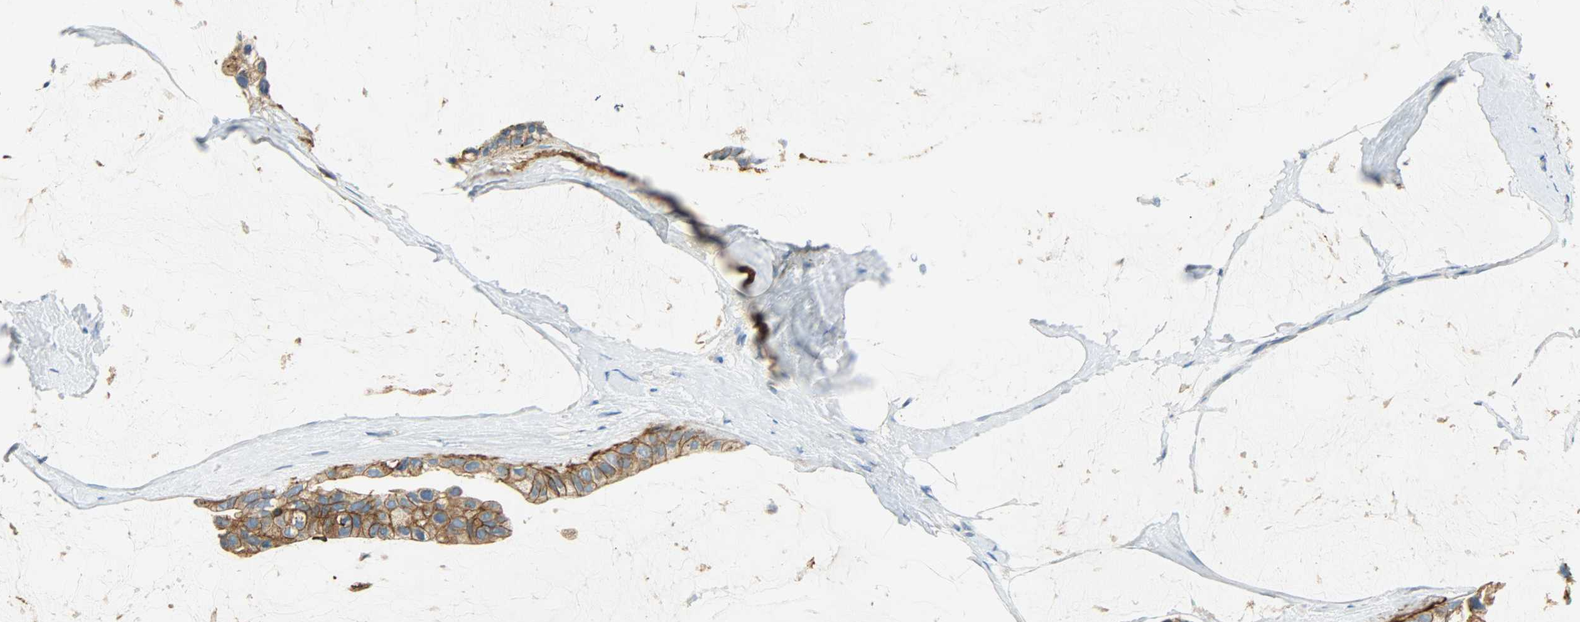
{"staining": {"intensity": "strong", "quantity": ">75%", "location": "cytoplasmic/membranous"}, "tissue": "ovarian cancer", "cell_type": "Tumor cells", "image_type": "cancer", "snomed": [{"axis": "morphology", "description": "Cystadenocarcinoma, mucinous, NOS"}, {"axis": "topography", "description": "Ovary"}], "caption": "Strong cytoplasmic/membranous staining for a protein is present in about >75% of tumor cells of ovarian mucinous cystadenocarcinoma using immunohistochemistry (IHC).", "gene": "DSG2", "patient": {"sex": "female", "age": 39}}